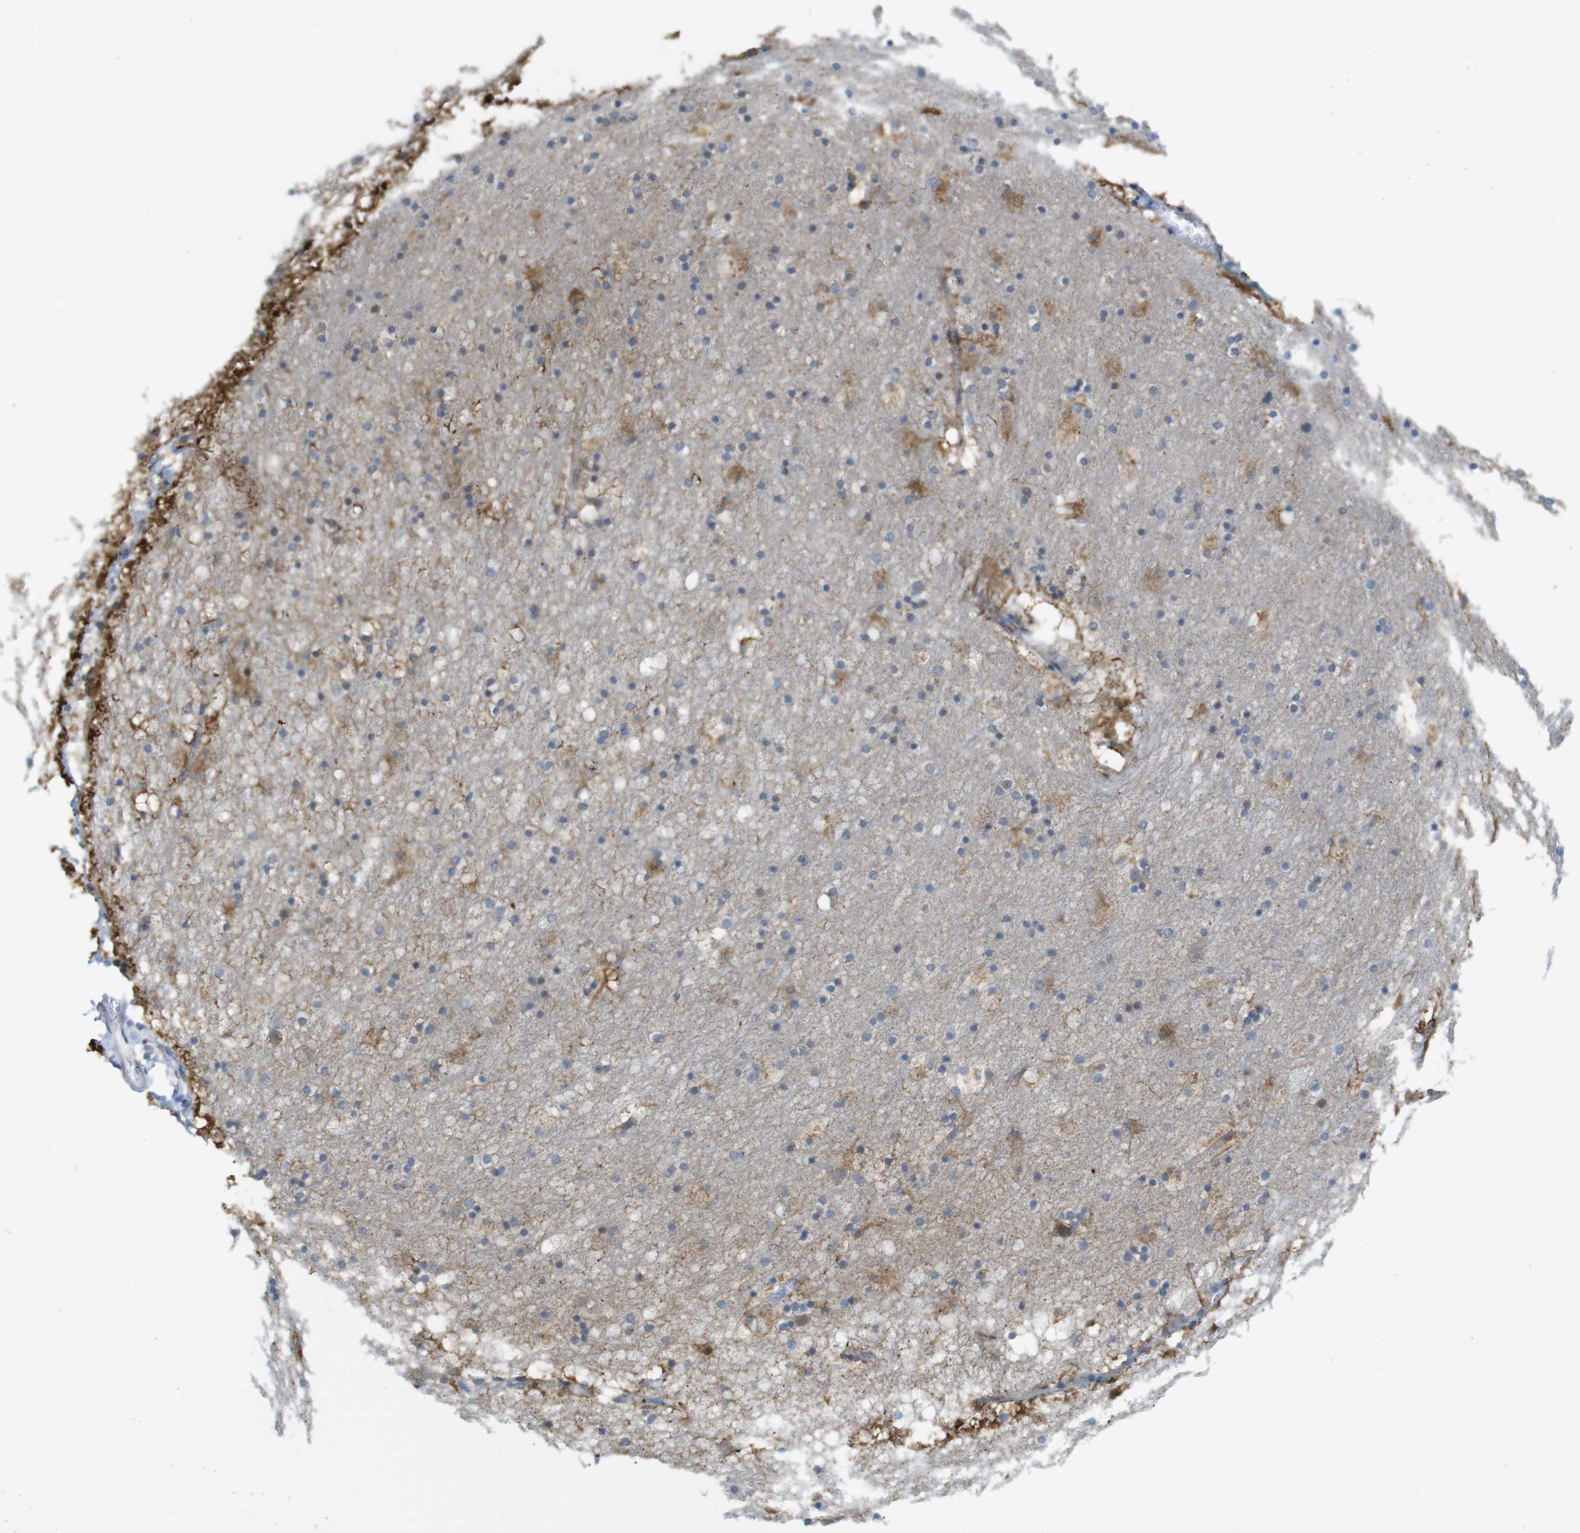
{"staining": {"intensity": "moderate", "quantity": "<25%", "location": "cytoplasmic/membranous"}, "tissue": "hippocampus", "cell_type": "Glial cells", "image_type": "normal", "snomed": [{"axis": "morphology", "description": "Normal tissue, NOS"}, {"axis": "topography", "description": "Hippocampus"}], "caption": "Protein positivity by immunohistochemistry displays moderate cytoplasmic/membranous staining in about <25% of glial cells in normal hippocampus. (DAB (3,3'-diaminobenzidine) IHC with brightfield microscopy, high magnification).", "gene": "MARCHF1", "patient": {"sex": "male", "age": 45}}